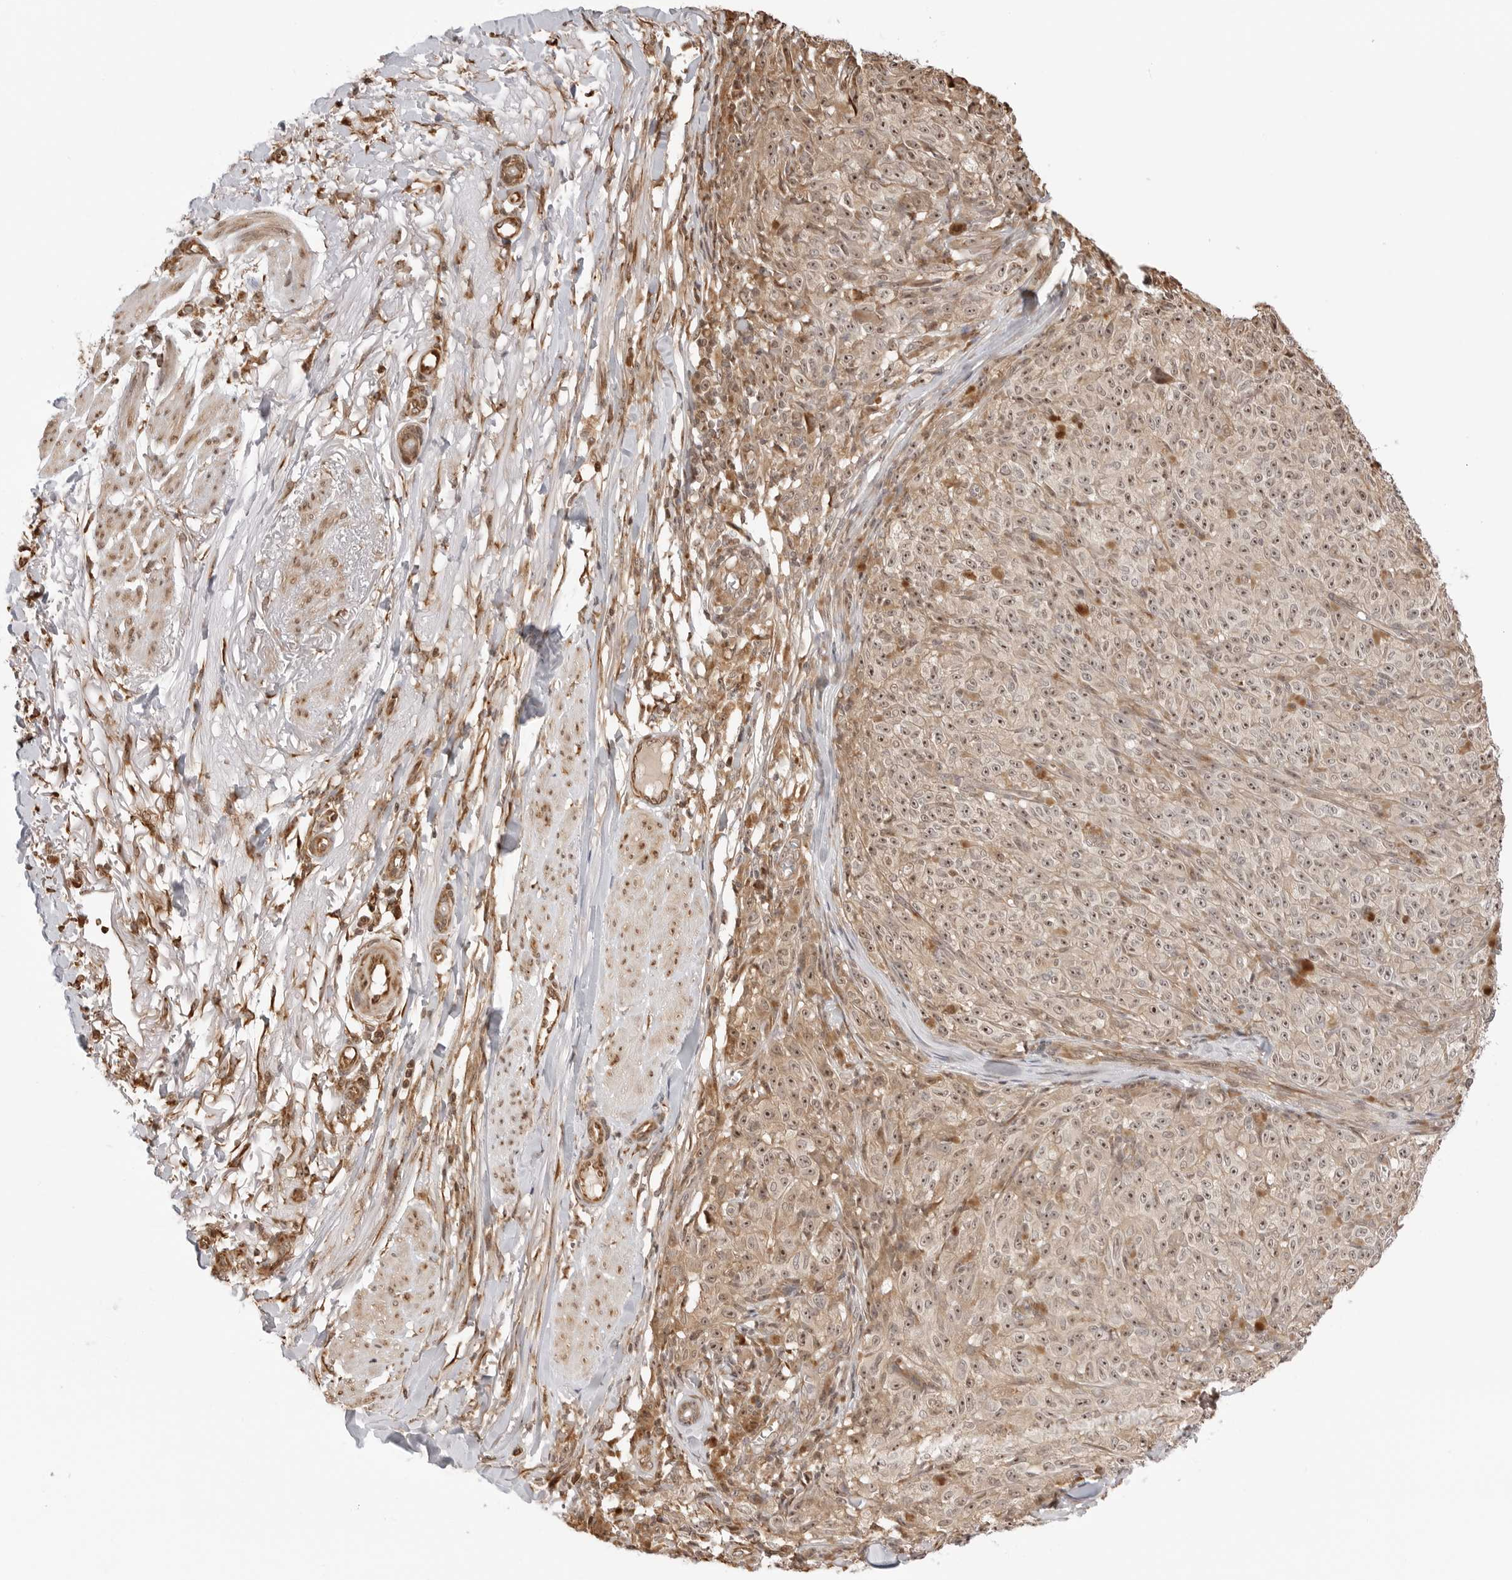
{"staining": {"intensity": "moderate", "quantity": ">75%", "location": "cytoplasmic/membranous,nuclear"}, "tissue": "melanoma", "cell_type": "Tumor cells", "image_type": "cancer", "snomed": [{"axis": "morphology", "description": "Malignant melanoma, NOS"}, {"axis": "topography", "description": "Skin"}], "caption": "Approximately >75% of tumor cells in melanoma show moderate cytoplasmic/membranous and nuclear protein expression as visualized by brown immunohistochemical staining.", "gene": "FKBP14", "patient": {"sex": "female", "age": 82}}